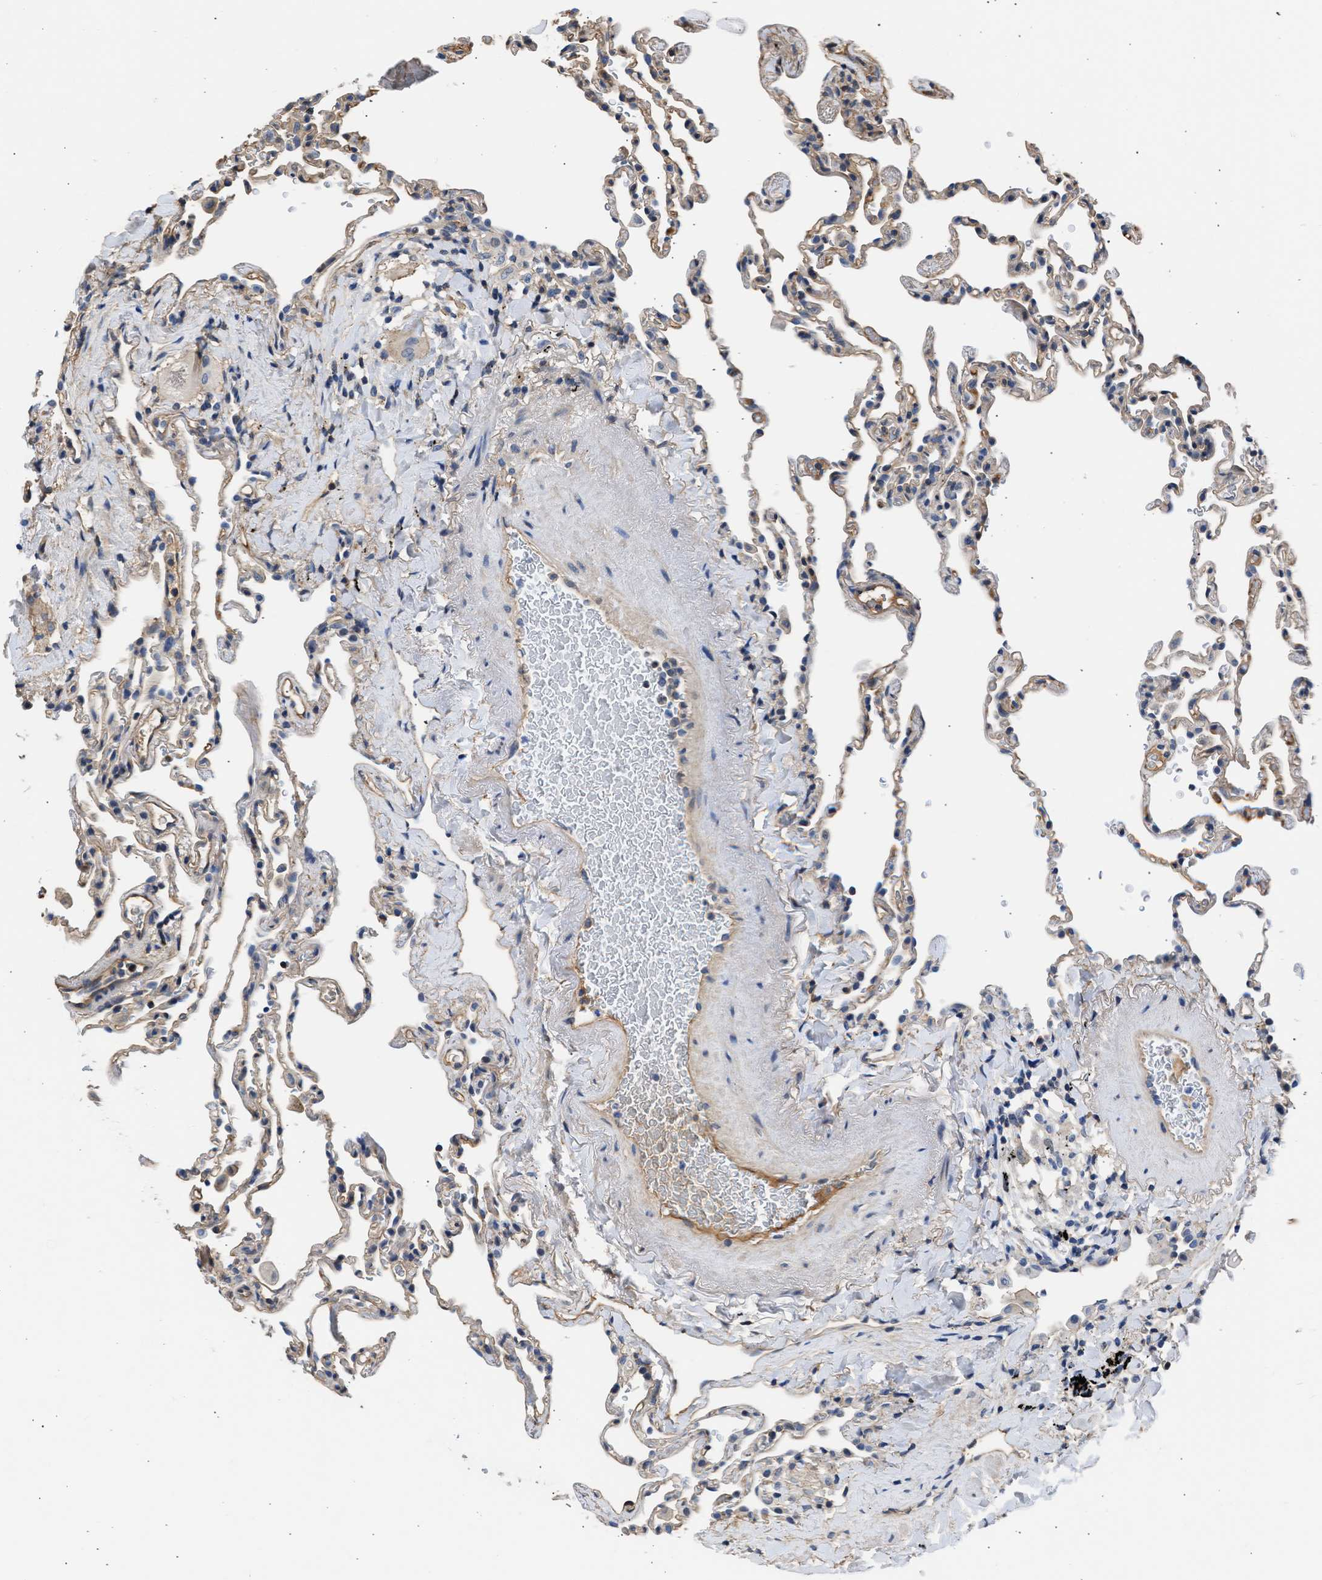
{"staining": {"intensity": "weak", "quantity": "25%-75%", "location": "cytoplasmic/membranous"}, "tissue": "lung", "cell_type": "Alveolar cells", "image_type": "normal", "snomed": [{"axis": "morphology", "description": "Normal tissue, NOS"}, {"axis": "topography", "description": "Lung"}], "caption": "Human lung stained with a brown dye demonstrates weak cytoplasmic/membranous positive positivity in about 25%-75% of alveolar cells.", "gene": "MAS1L", "patient": {"sex": "male", "age": 59}}